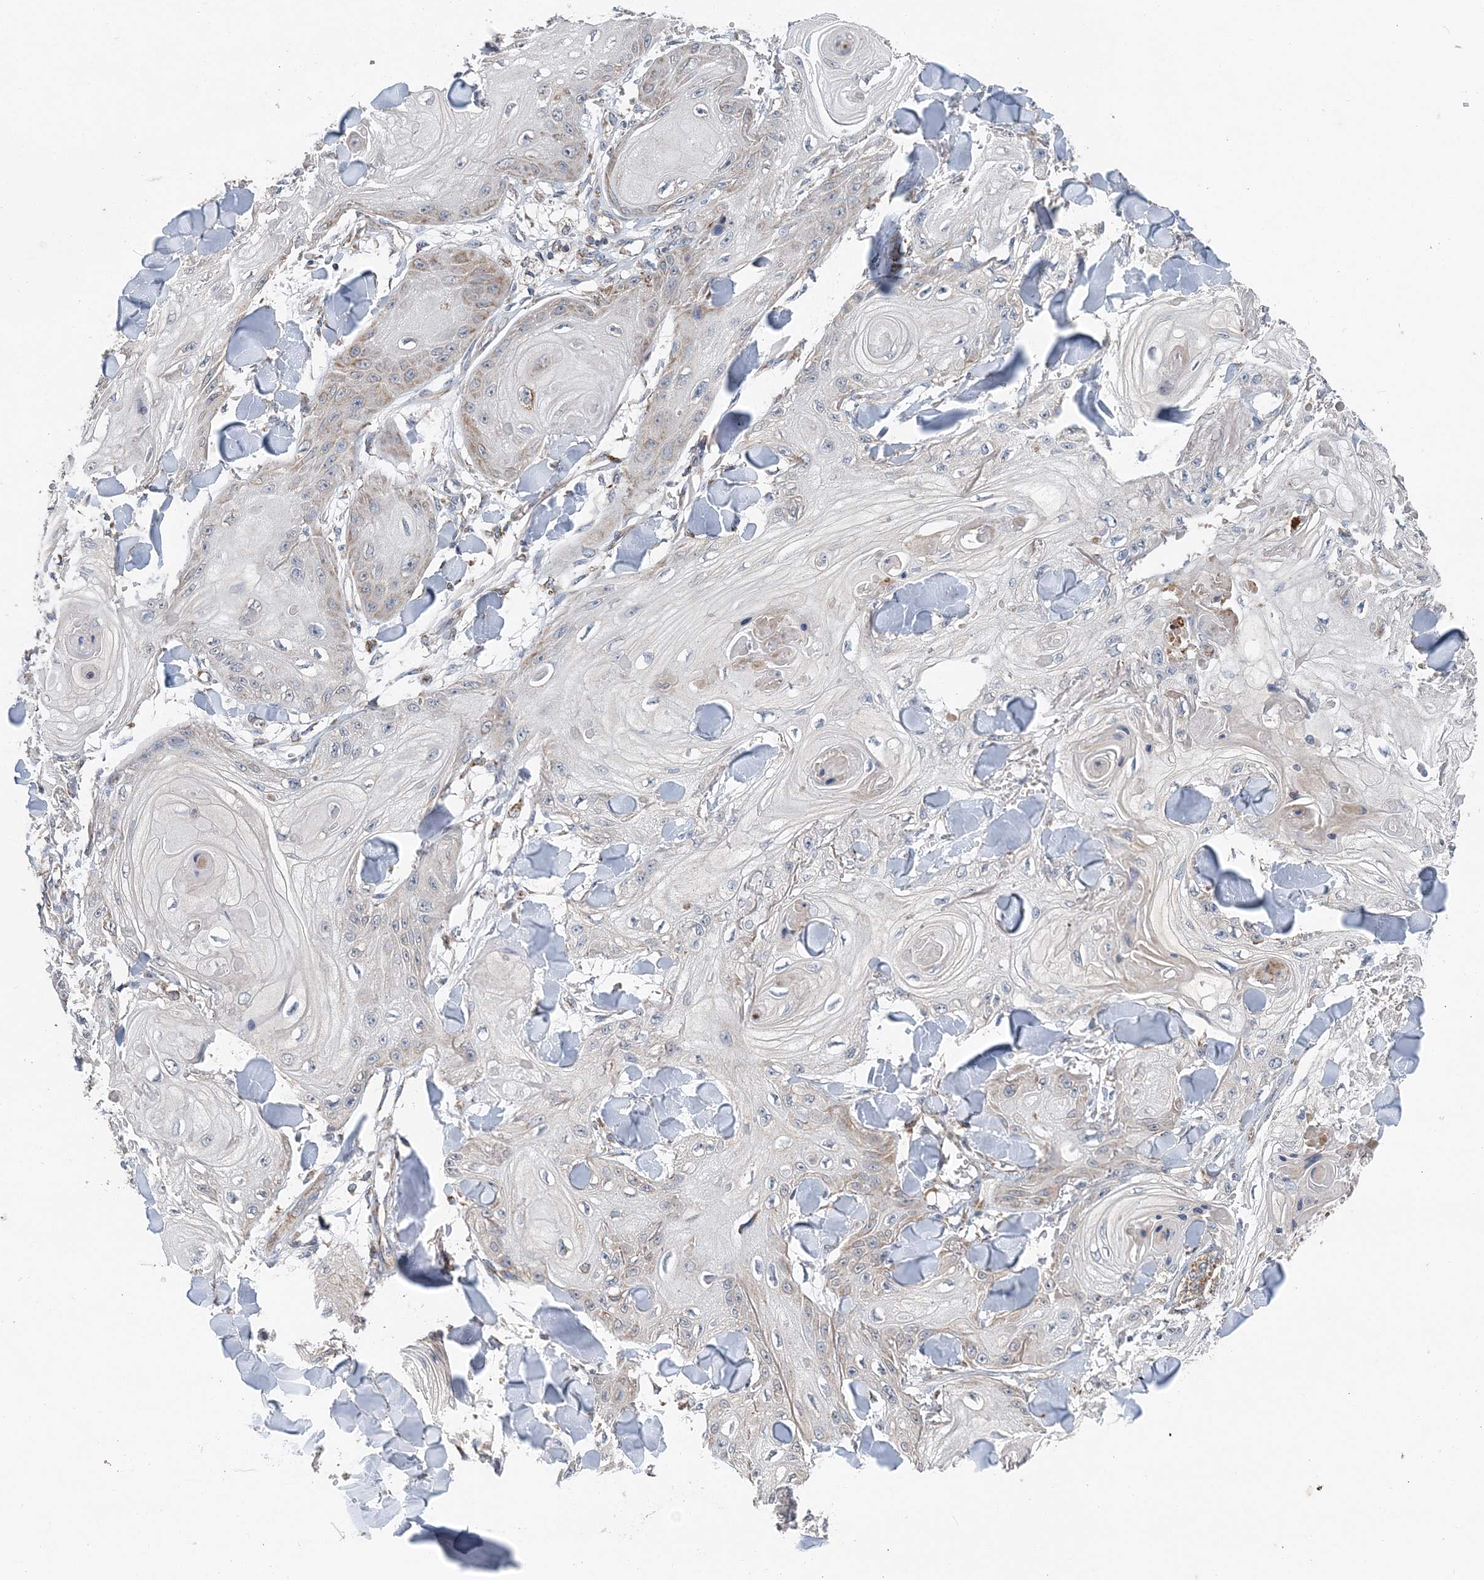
{"staining": {"intensity": "weak", "quantity": "<25%", "location": "cytoplasmic/membranous"}, "tissue": "skin cancer", "cell_type": "Tumor cells", "image_type": "cancer", "snomed": [{"axis": "morphology", "description": "Squamous cell carcinoma, NOS"}, {"axis": "topography", "description": "Skin"}], "caption": "Tumor cells show no significant staining in skin cancer (squamous cell carcinoma).", "gene": "SPRY2", "patient": {"sex": "male", "age": 74}}